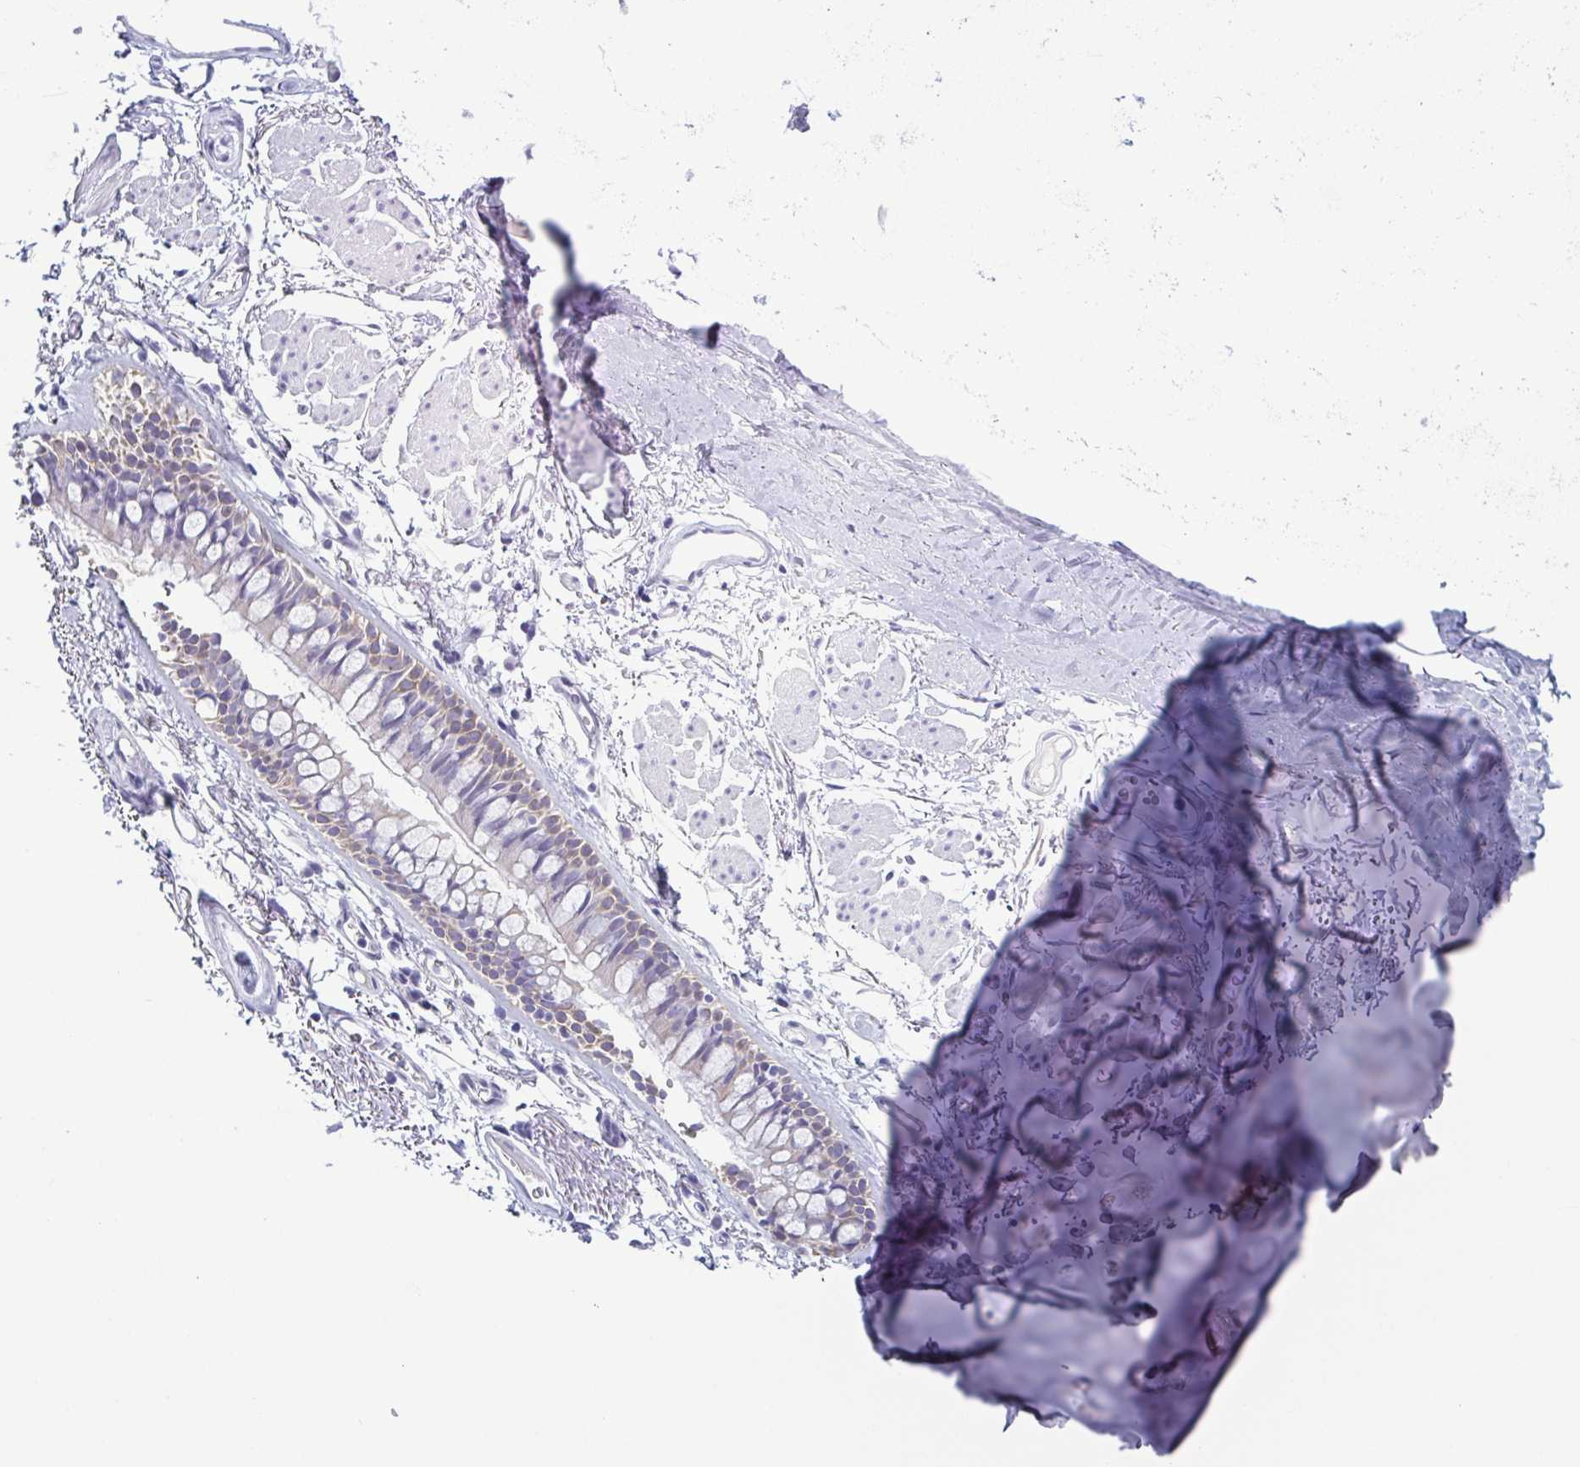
{"staining": {"intensity": "negative", "quantity": "none", "location": "none"}, "tissue": "soft tissue", "cell_type": "Chondrocytes", "image_type": "normal", "snomed": [{"axis": "morphology", "description": "Normal tissue, NOS"}, {"axis": "topography", "description": "Cartilage tissue"}, {"axis": "topography", "description": "Bronchus"}], "caption": "Chondrocytes are negative for brown protein staining in benign soft tissue. (Stains: DAB (3,3'-diaminobenzidine) immunohistochemistry (IHC) with hematoxylin counter stain, Microscopy: brightfield microscopy at high magnification).", "gene": "KRT10", "patient": {"sex": "female", "age": 79}}